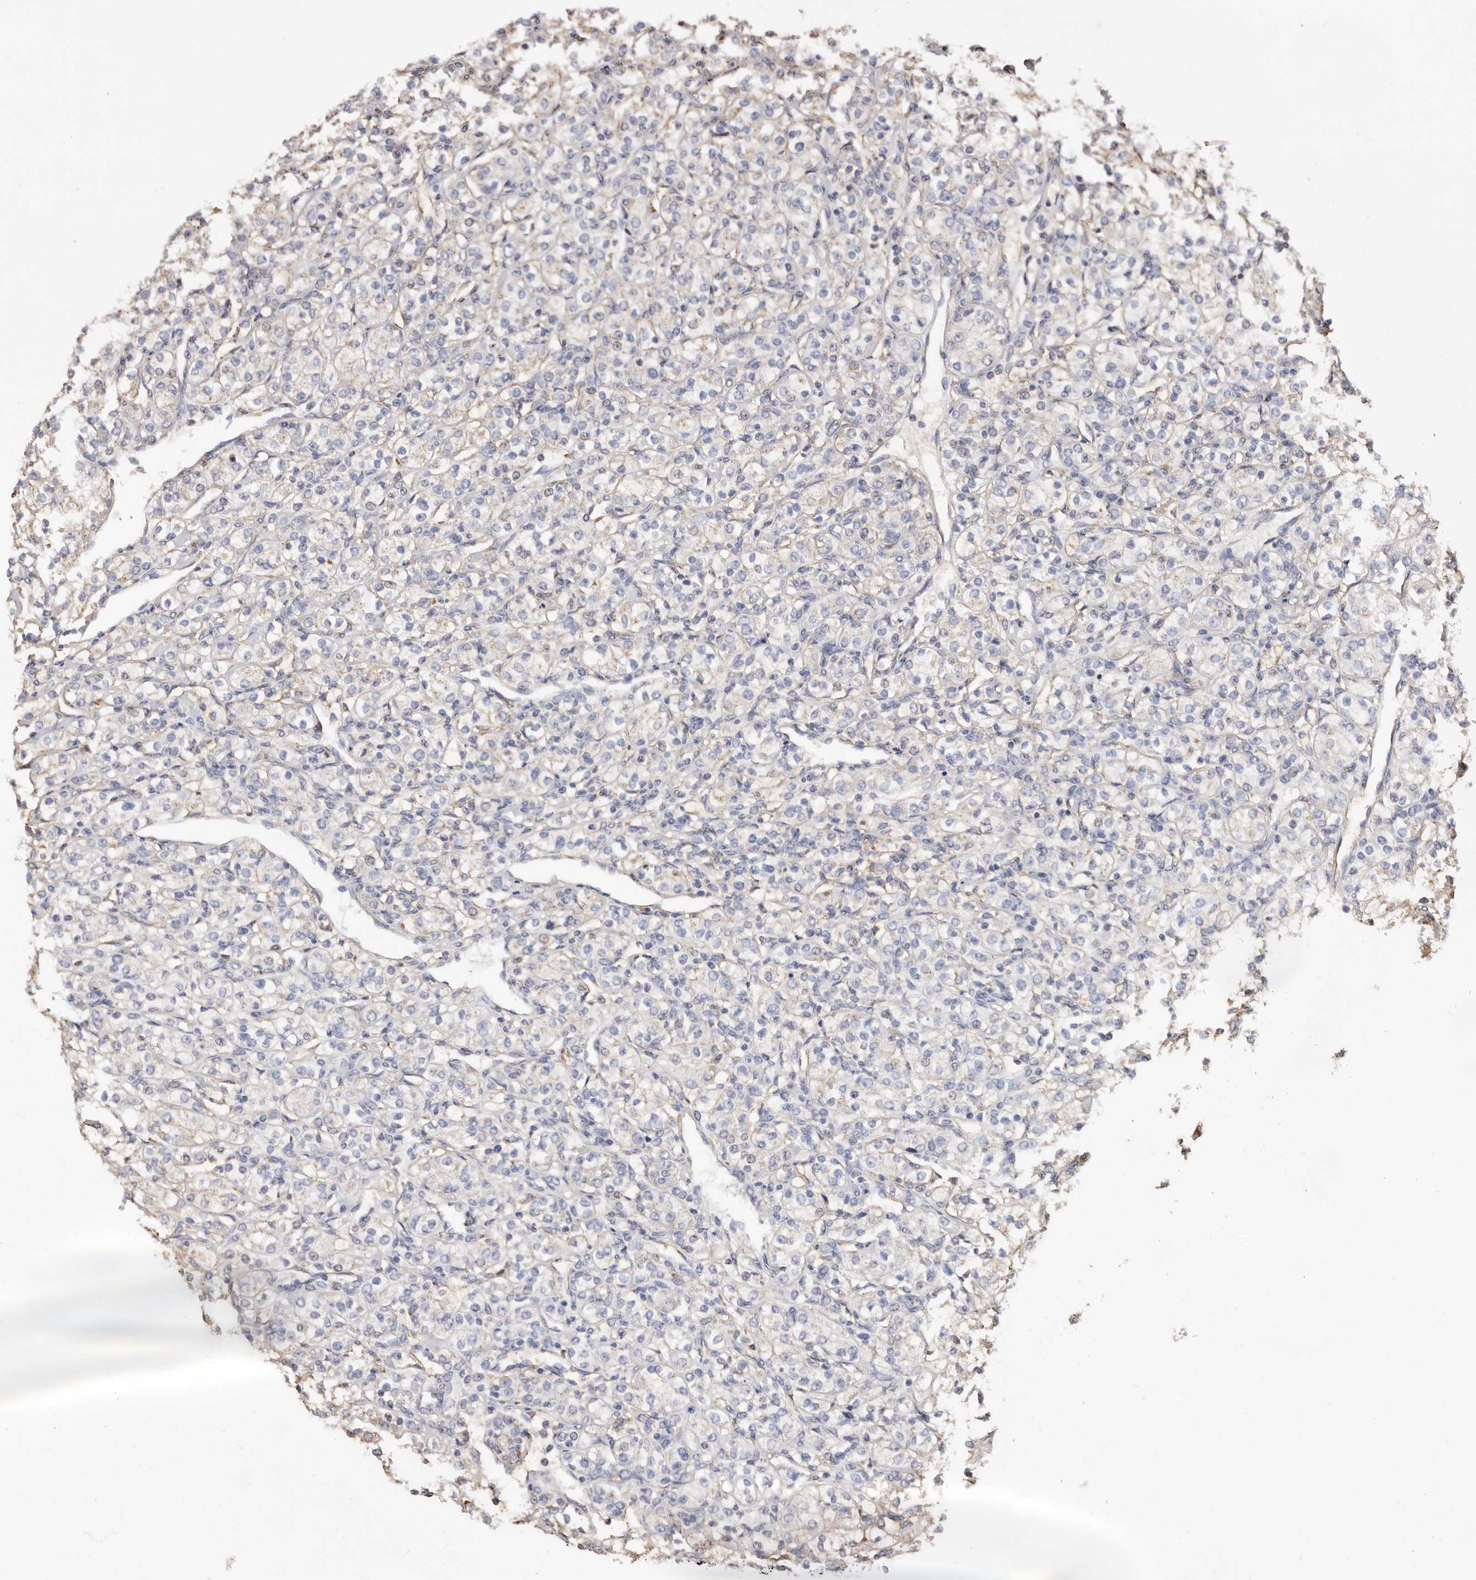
{"staining": {"intensity": "weak", "quantity": "<25%", "location": "cytoplasmic/membranous"}, "tissue": "renal cancer", "cell_type": "Tumor cells", "image_type": "cancer", "snomed": [{"axis": "morphology", "description": "Adenocarcinoma, NOS"}, {"axis": "topography", "description": "Kidney"}], "caption": "Tumor cells show no significant protein positivity in renal cancer.", "gene": "GPR27", "patient": {"sex": "male", "age": 77}}